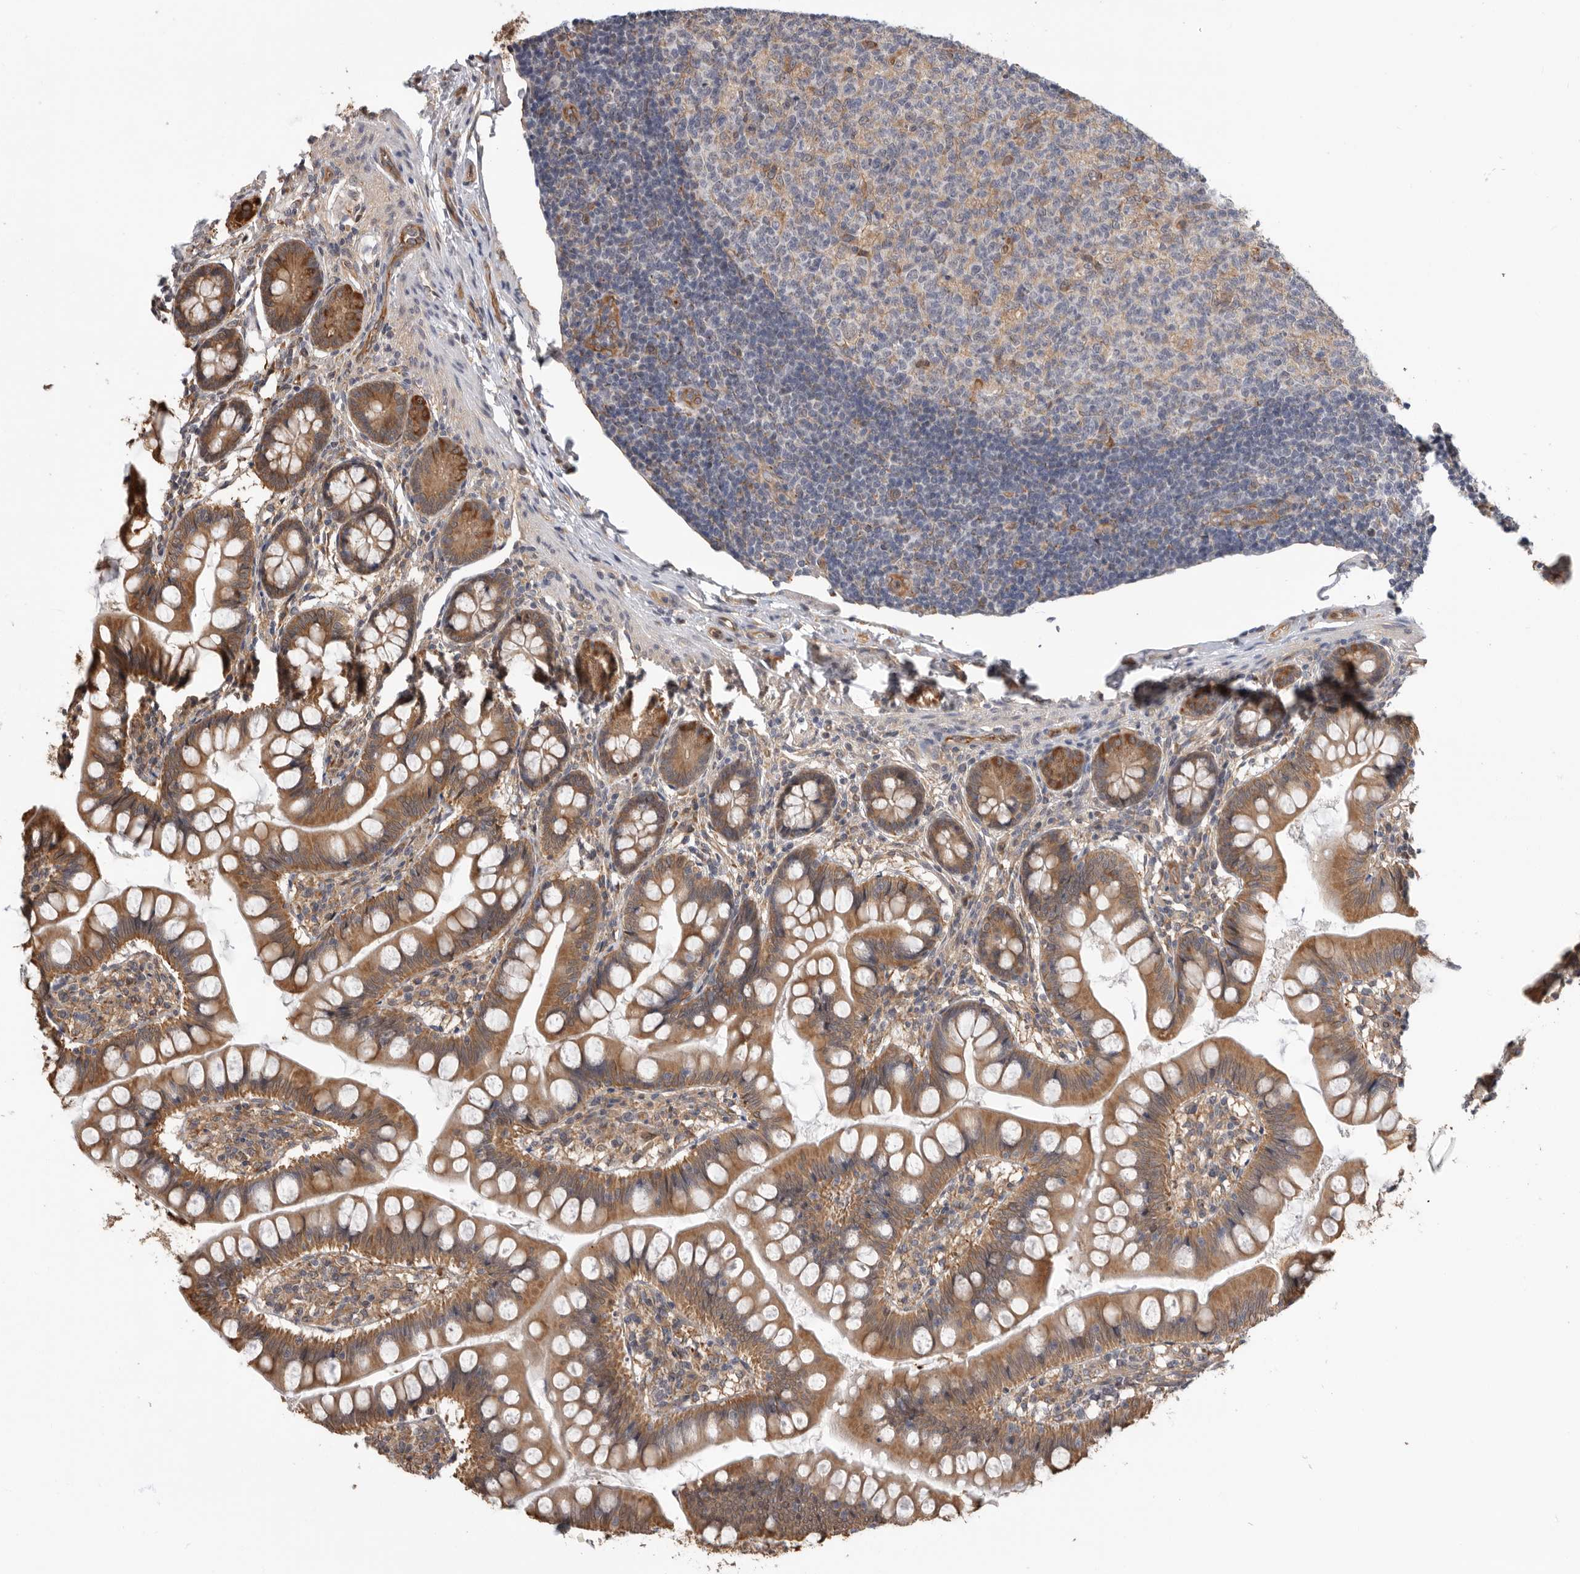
{"staining": {"intensity": "moderate", "quantity": ">75%", "location": "cytoplasmic/membranous"}, "tissue": "small intestine", "cell_type": "Glandular cells", "image_type": "normal", "snomed": [{"axis": "morphology", "description": "Normal tissue, NOS"}, {"axis": "topography", "description": "Small intestine"}], "caption": "Small intestine stained with a protein marker demonstrates moderate staining in glandular cells.", "gene": "CDC42BPB", "patient": {"sex": "male", "age": 7}}